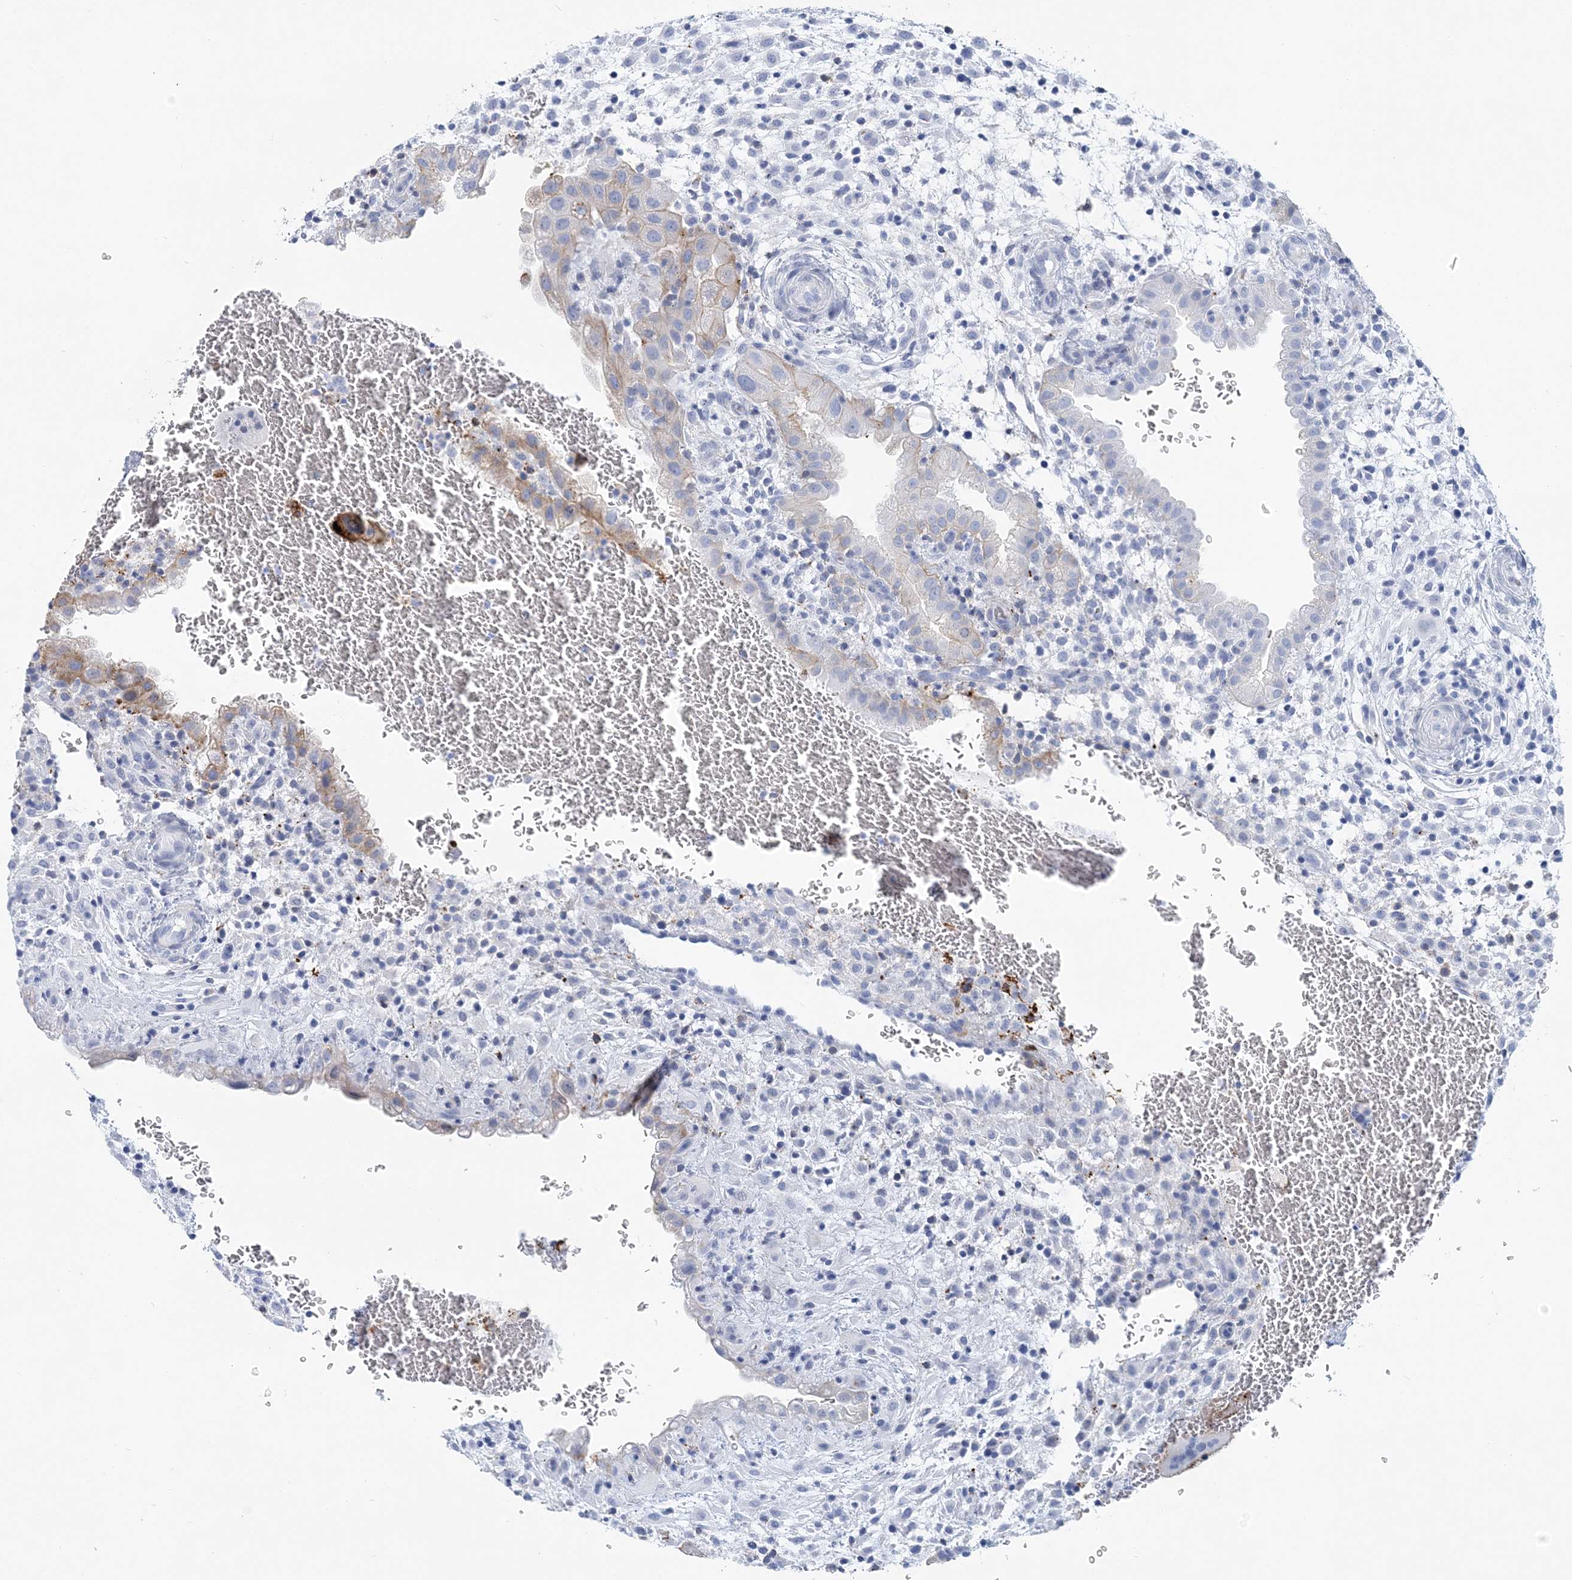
{"staining": {"intensity": "negative", "quantity": "none", "location": "none"}, "tissue": "placenta", "cell_type": "Decidual cells", "image_type": "normal", "snomed": [{"axis": "morphology", "description": "Normal tissue, NOS"}, {"axis": "topography", "description": "Placenta"}], "caption": "Decidual cells show no significant positivity in benign placenta. The staining is performed using DAB (3,3'-diaminobenzidine) brown chromogen with nuclei counter-stained in using hematoxylin.", "gene": "NKX6", "patient": {"sex": "female", "age": 35}}